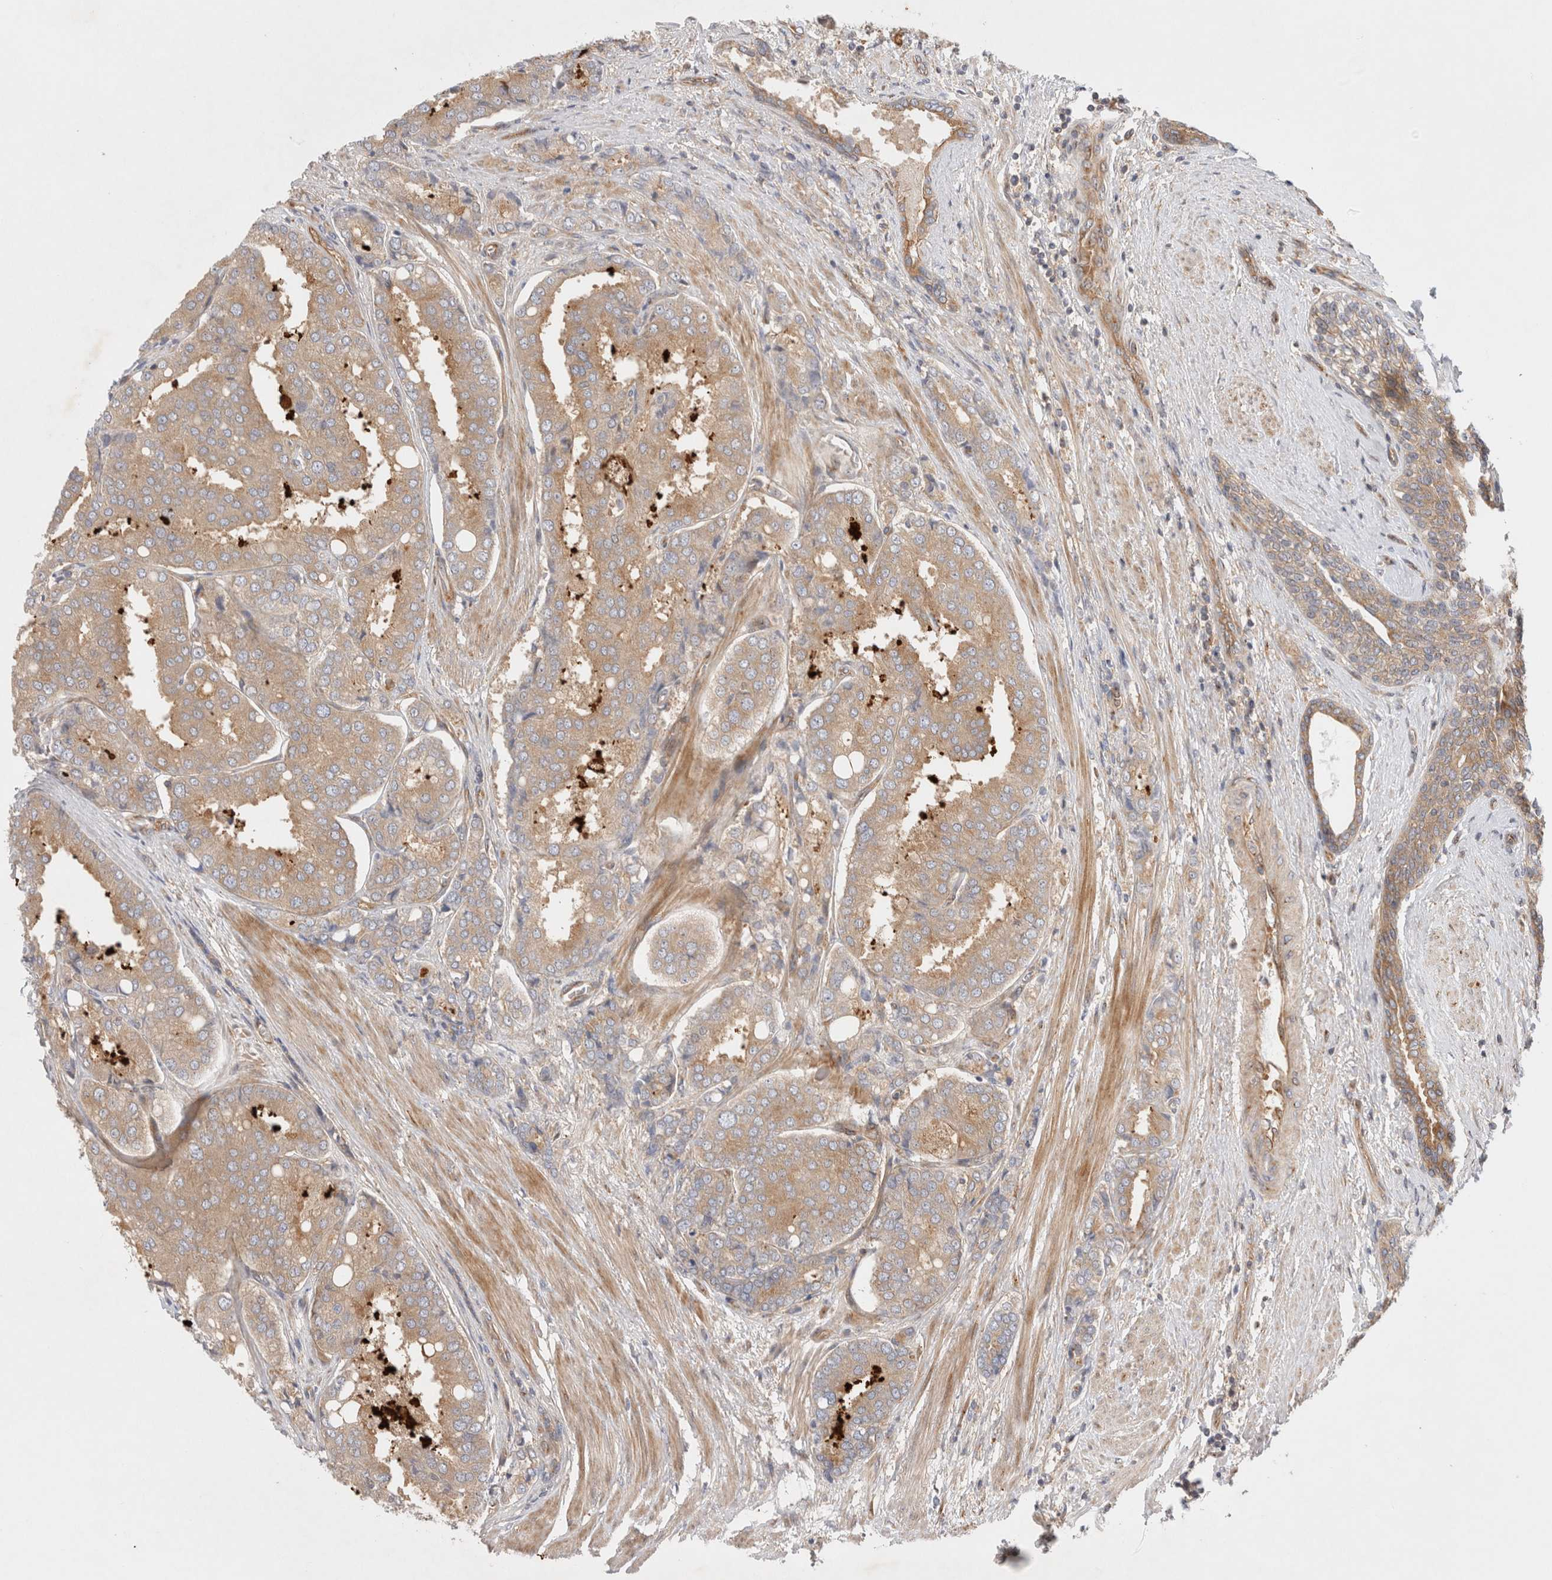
{"staining": {"intensity": "weak", "quantity": ">75%", "location": "cytoplasmic/membranous"}, "tissue": "prostate cancer", "cell_type": "Tumor cells", "image_type": "cancer", "snomed": [{"axis": "morphology", "description": "Adenocarcinoma, High grade"}, {"axis": "topography", "description": "Prostate"}], "caption": "A brown stain labels weak cytoplasmic/membranous expression of a protein in prostate cancer tumor cells.", "gene": "GPR150", "patient": {"sex": "male", "age": 50}}